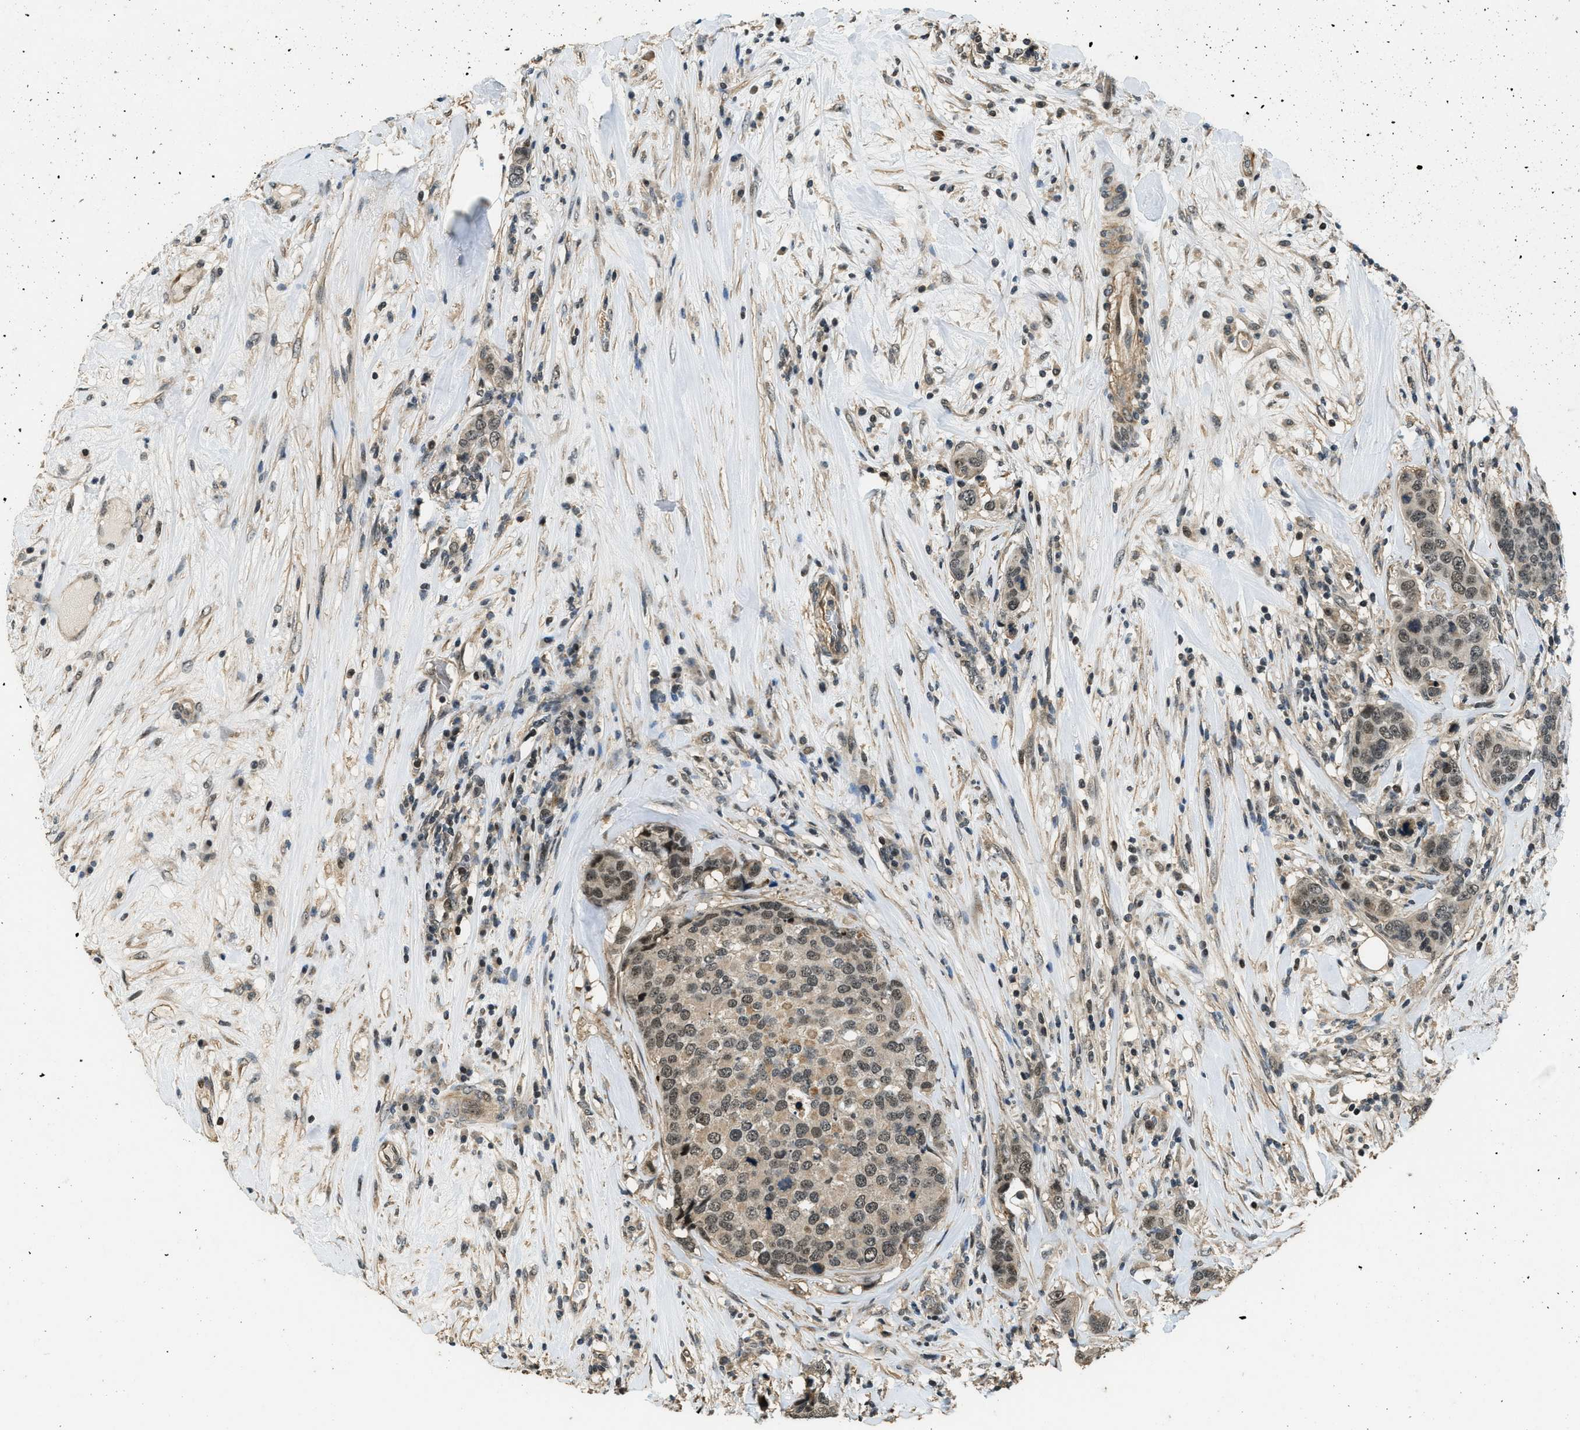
{"staining": {"intensity": "weak", "quantity": ">75%", "location": "cytoplasmic/membranous,nuclear"}, "tissue": "breast cancer", "cell_type": "Tumor cells", "image_type": "cancer", "snomed": [{"axis": "morphology", "description": "Lobular carcinoma"}, {"axis": "topography", "description": "Breast"}], "caption": "The histopathology image demonstrates a brown stain indicating the presence of a protein in the cytoplasmic/membranous and nuclear of tumor cells in breast lobular carcinoma.", "gene": "MED21", "patient": {"sex": "female", "age": 59}}